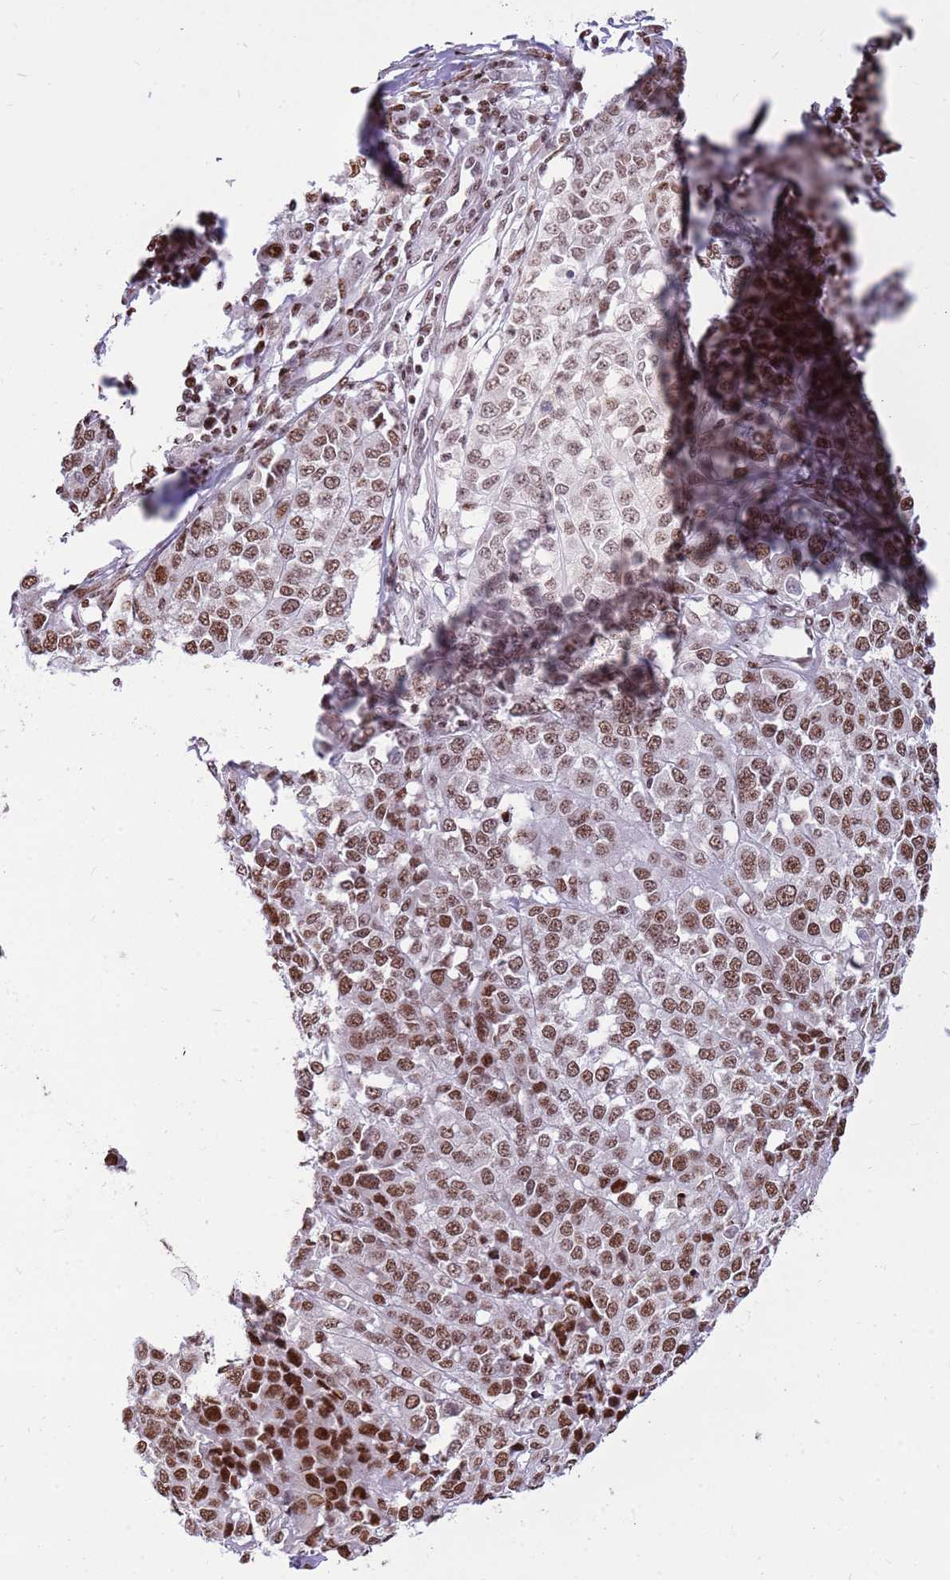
{"staining": {"intensity": "moderate", "quantity": ">75%", "location": "nuclear"}, "tissue": "melanoma", "cell_type": "Tumor cells", "image_type": "cancer", "snomed": [{"axis": "morphology", "description": "Malignant melanoma, Metastatic site"}, {"axis": "topography", "description": "Lymph node"}], "caption": "Human melanoma stained with a brown dye demonstrates moderate nuclear positive expression in approximately >75% of tumor cells.", "gene": "WASHC4", "patient": {"sex": "male", "age": 44}}